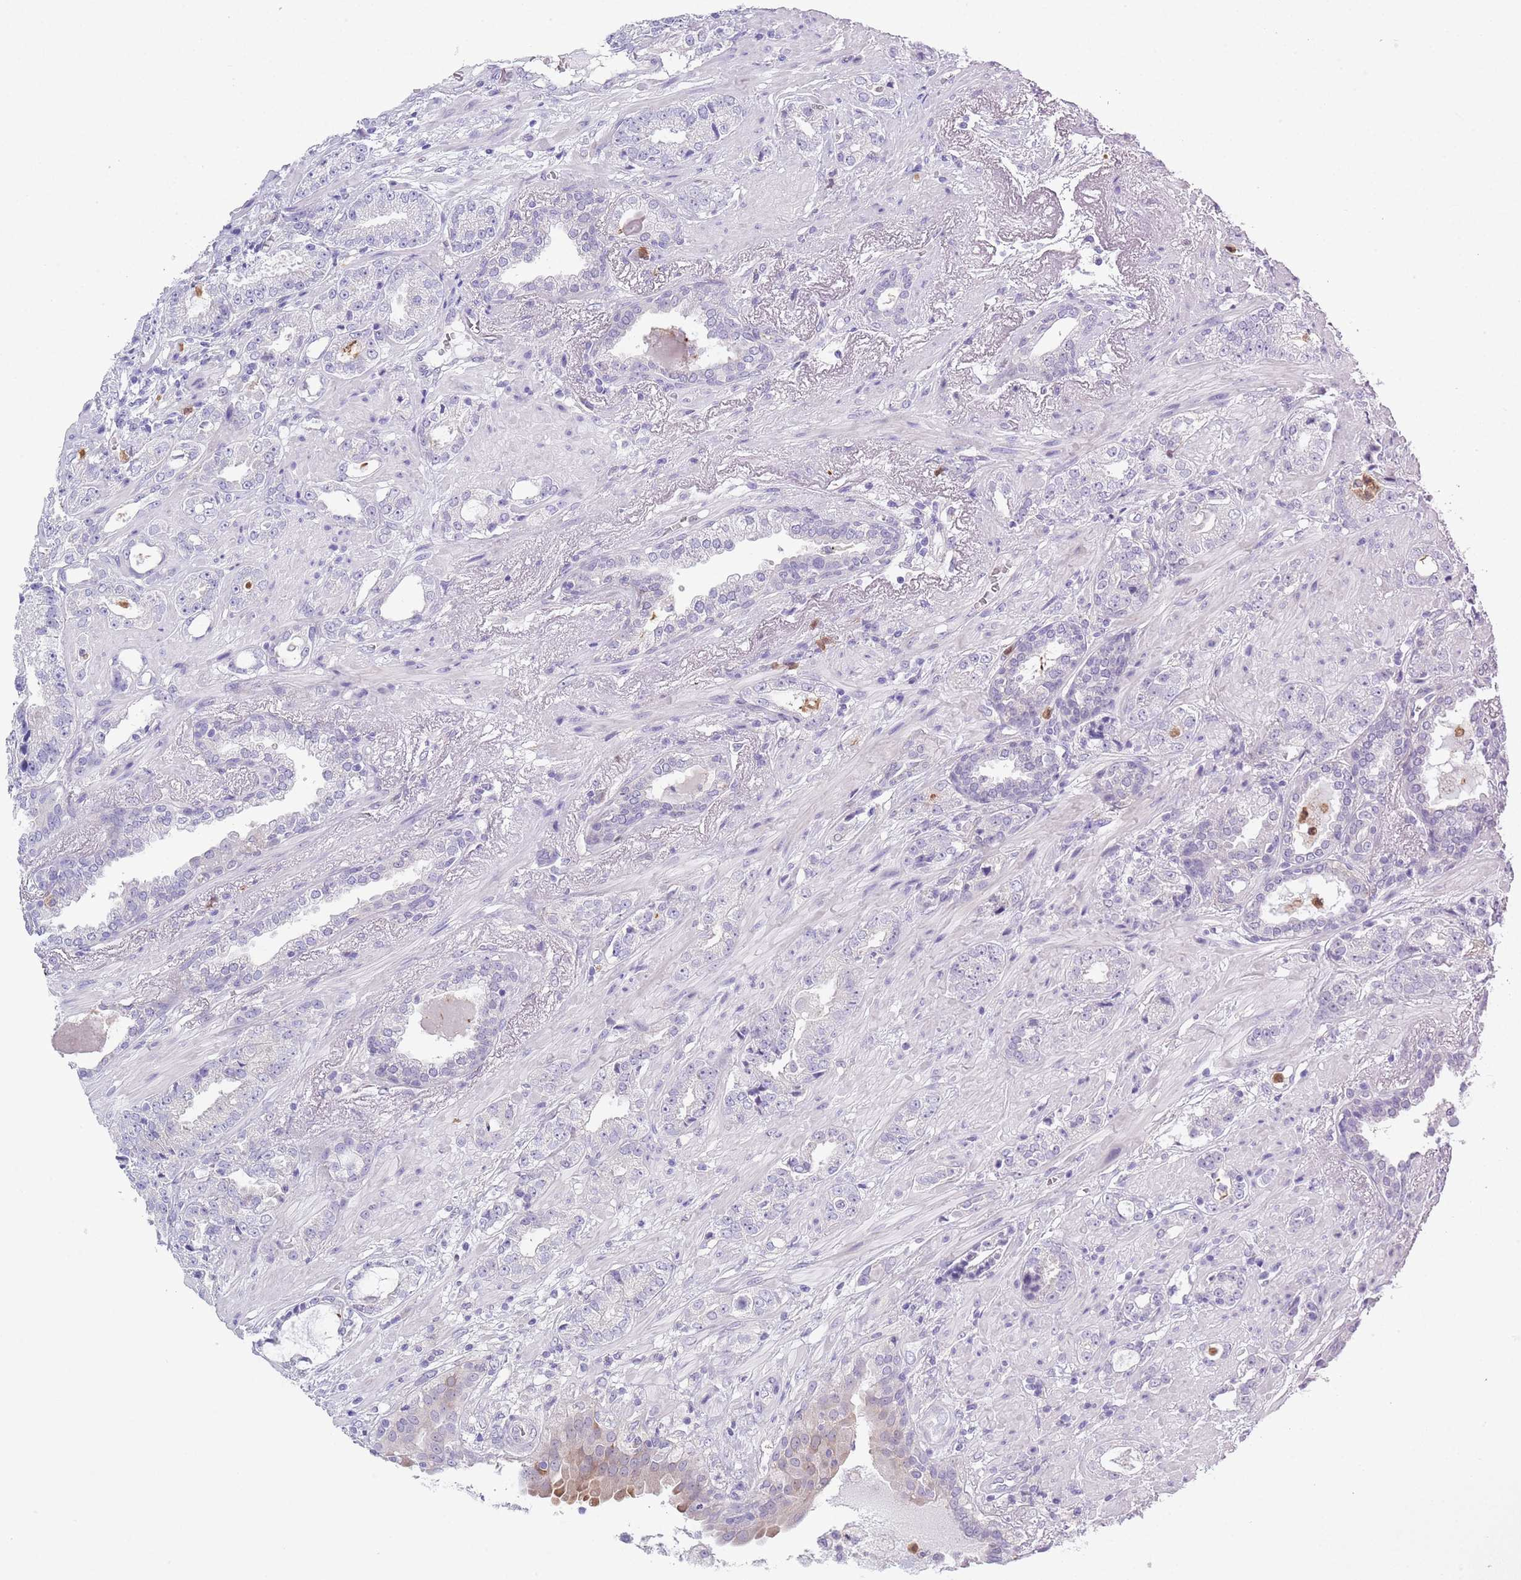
{"staining": {"intensity": "negative", "quantity": "none", "location": "none"}, "tissue": "prostate cancer", "cell_type": "Tumor cells", "image_type": "cancer", "snomed": [{"axis": "morphology", "description": "Adenocarcinoma, High grade"}, {"axis": "topography", "description": "Prostate"}], "caption": "Immunohistochemistry micrograph of neoplastic tissue: human prostate adenocarcinoma (high-grade) stained with DAB (3,3'-diaminobenzidine) reveals no significant protein staining in tumor cells.", "gene": "ZFP2", "patient": {"sex": "male", "age": 71}}